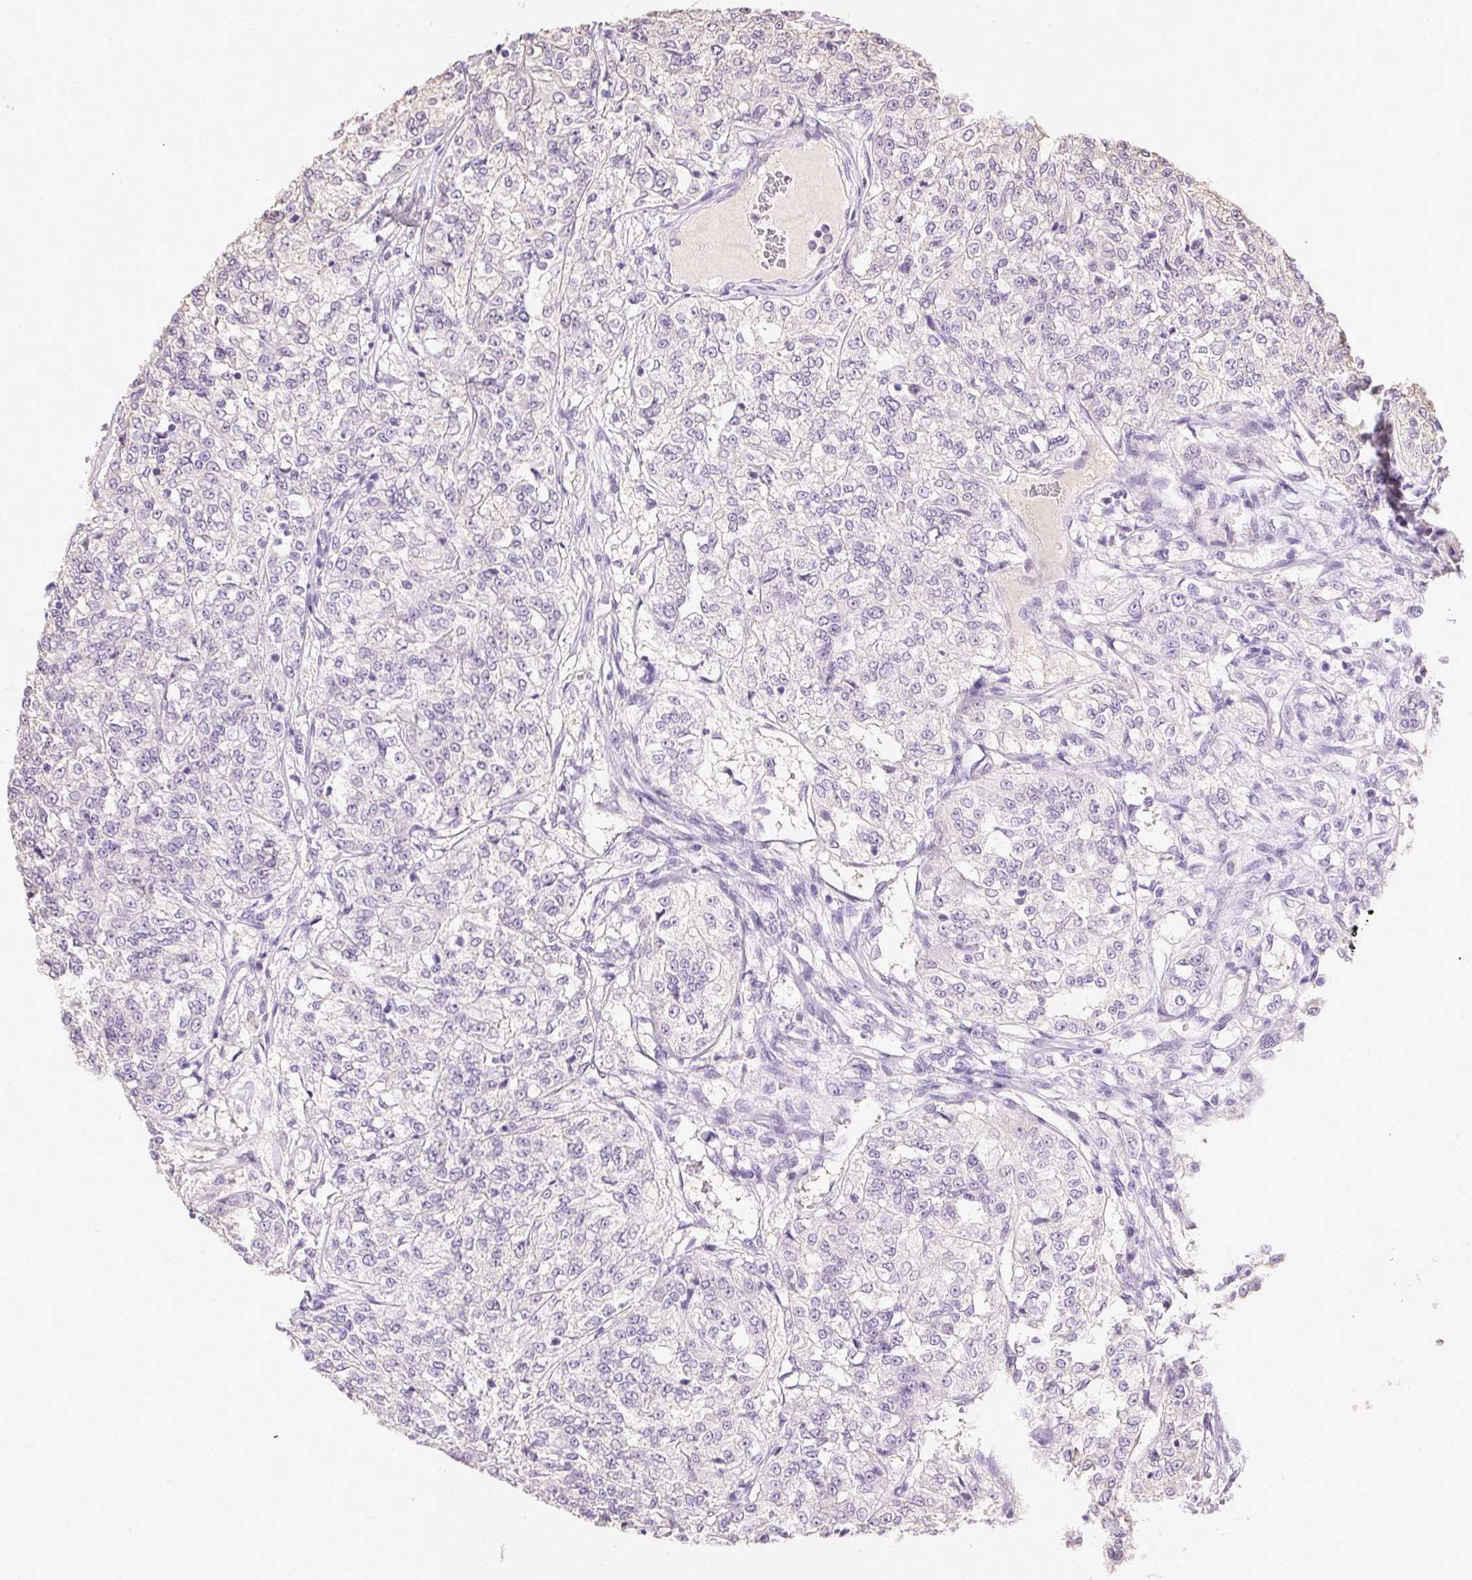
{"staining": {"intensity": "negative", "quantity": "none", "location": "none"}, "tissue": "renal cancer", "cell_type": "Tumor cells", "image_type": "cancer", "snomed": [{"axis": "morphology", "description": "Adenocarcinoma, NOS"}, {"axis": "topography", "description": "Kidney"}], "caption": "High magnification brightfield microscopy of renal adenocarcinoma stained with DAB (brown) and counterstained with hematoxylin (blue): tumor cells show no significant expression. (Brightfield microscopy of DAB (3,3'-diaminobenzidine) immunohistochemistry (IHC) at high magnification).", "gene": "SYCE2", "patient": {"sex": "female", "age": 63}}